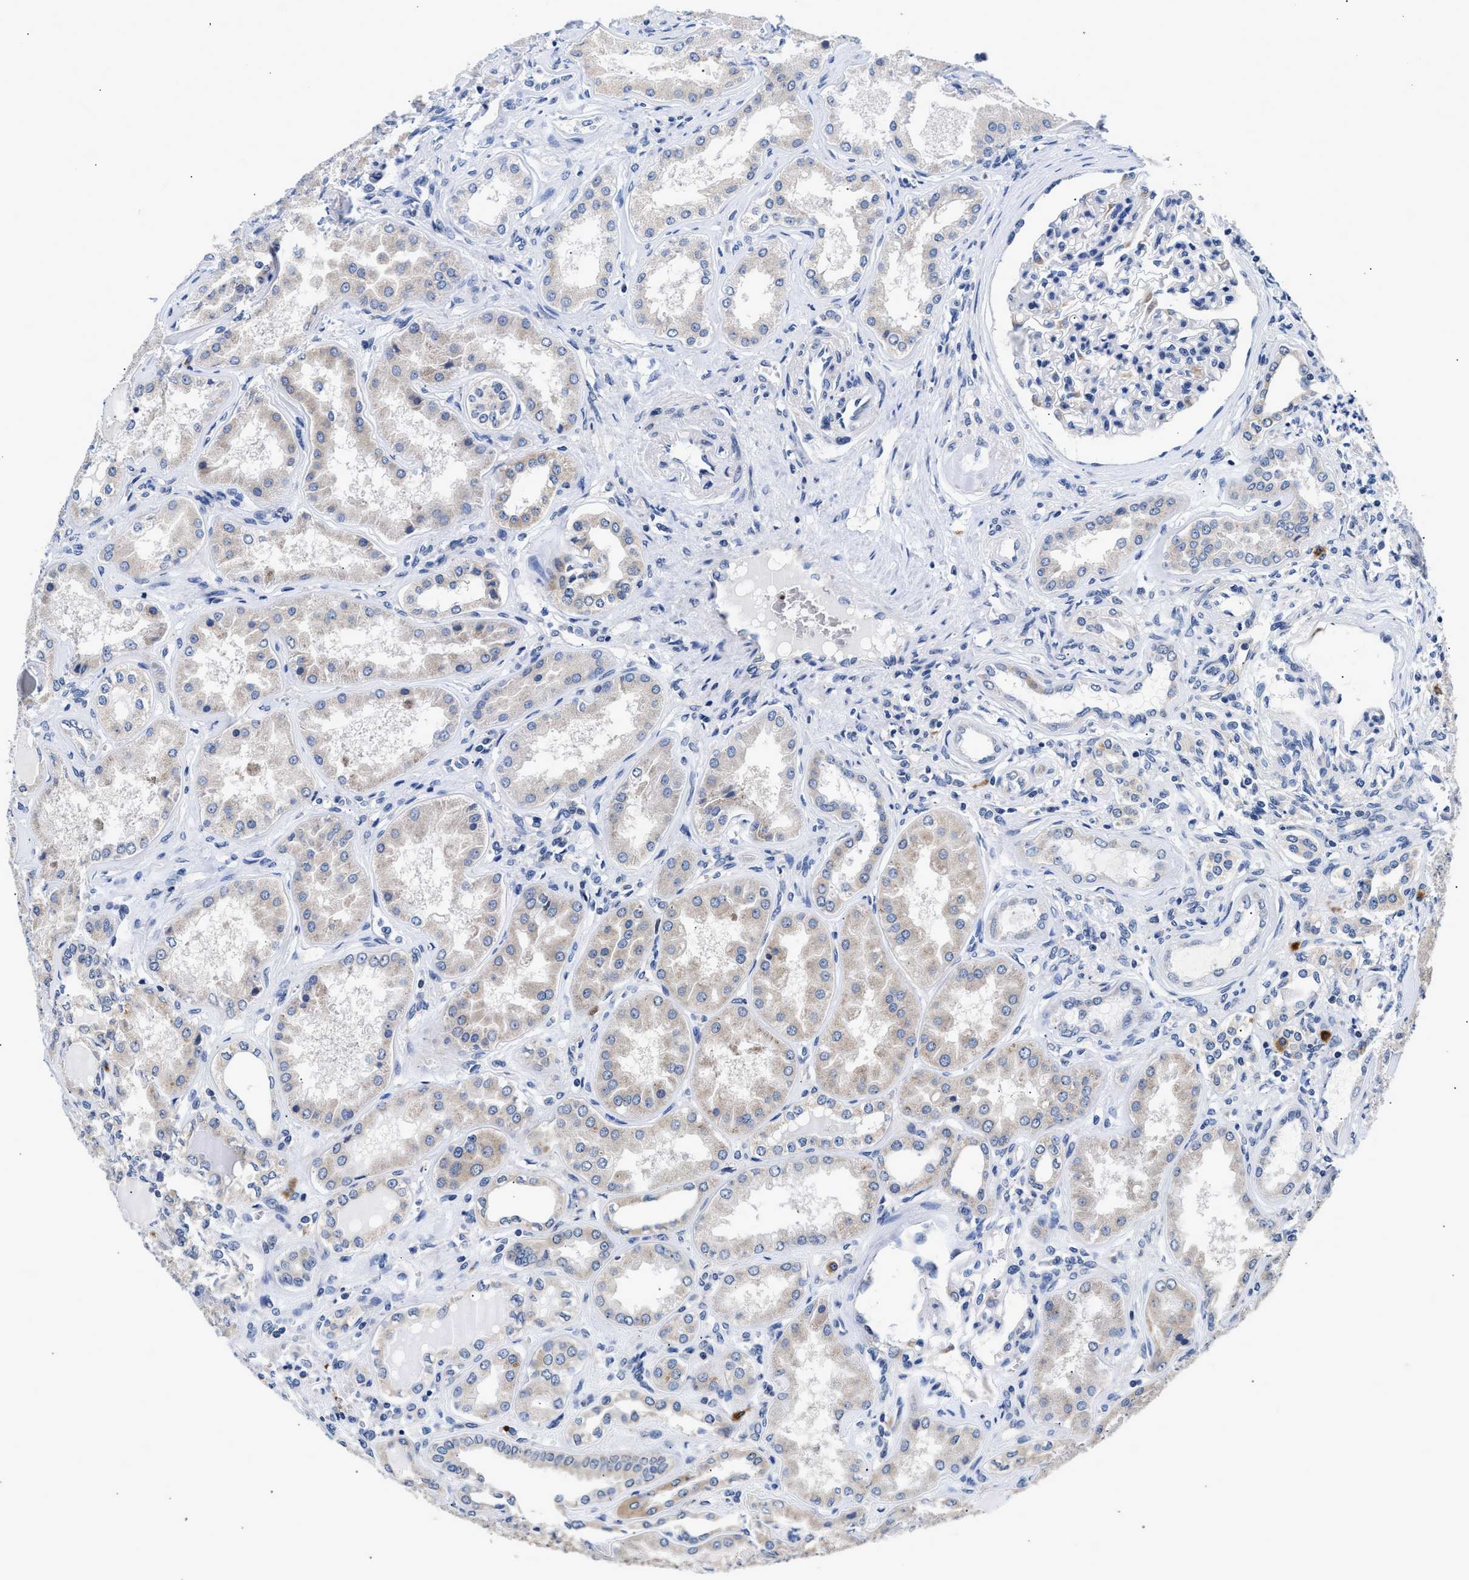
{"staining": {"intensity": "negative", "quantity": "none", "location": "none"}, "tissue": "kidney", "cell_type": "Cells in glomeruli", "image_type": "normal", "snomed": [{"axis": "morphology", "description": "Normal tissue, NOS"}, {"axis": "topography", "description": "Kidney"}], "caption": "Immunohistochemistry (IHC) image of benign kidney: human kidney stained with DAB reveals no significant protein expression in cells in glomeruli.", "gene": "RINT1", "patient": {"sex": "female", "age": 56}}